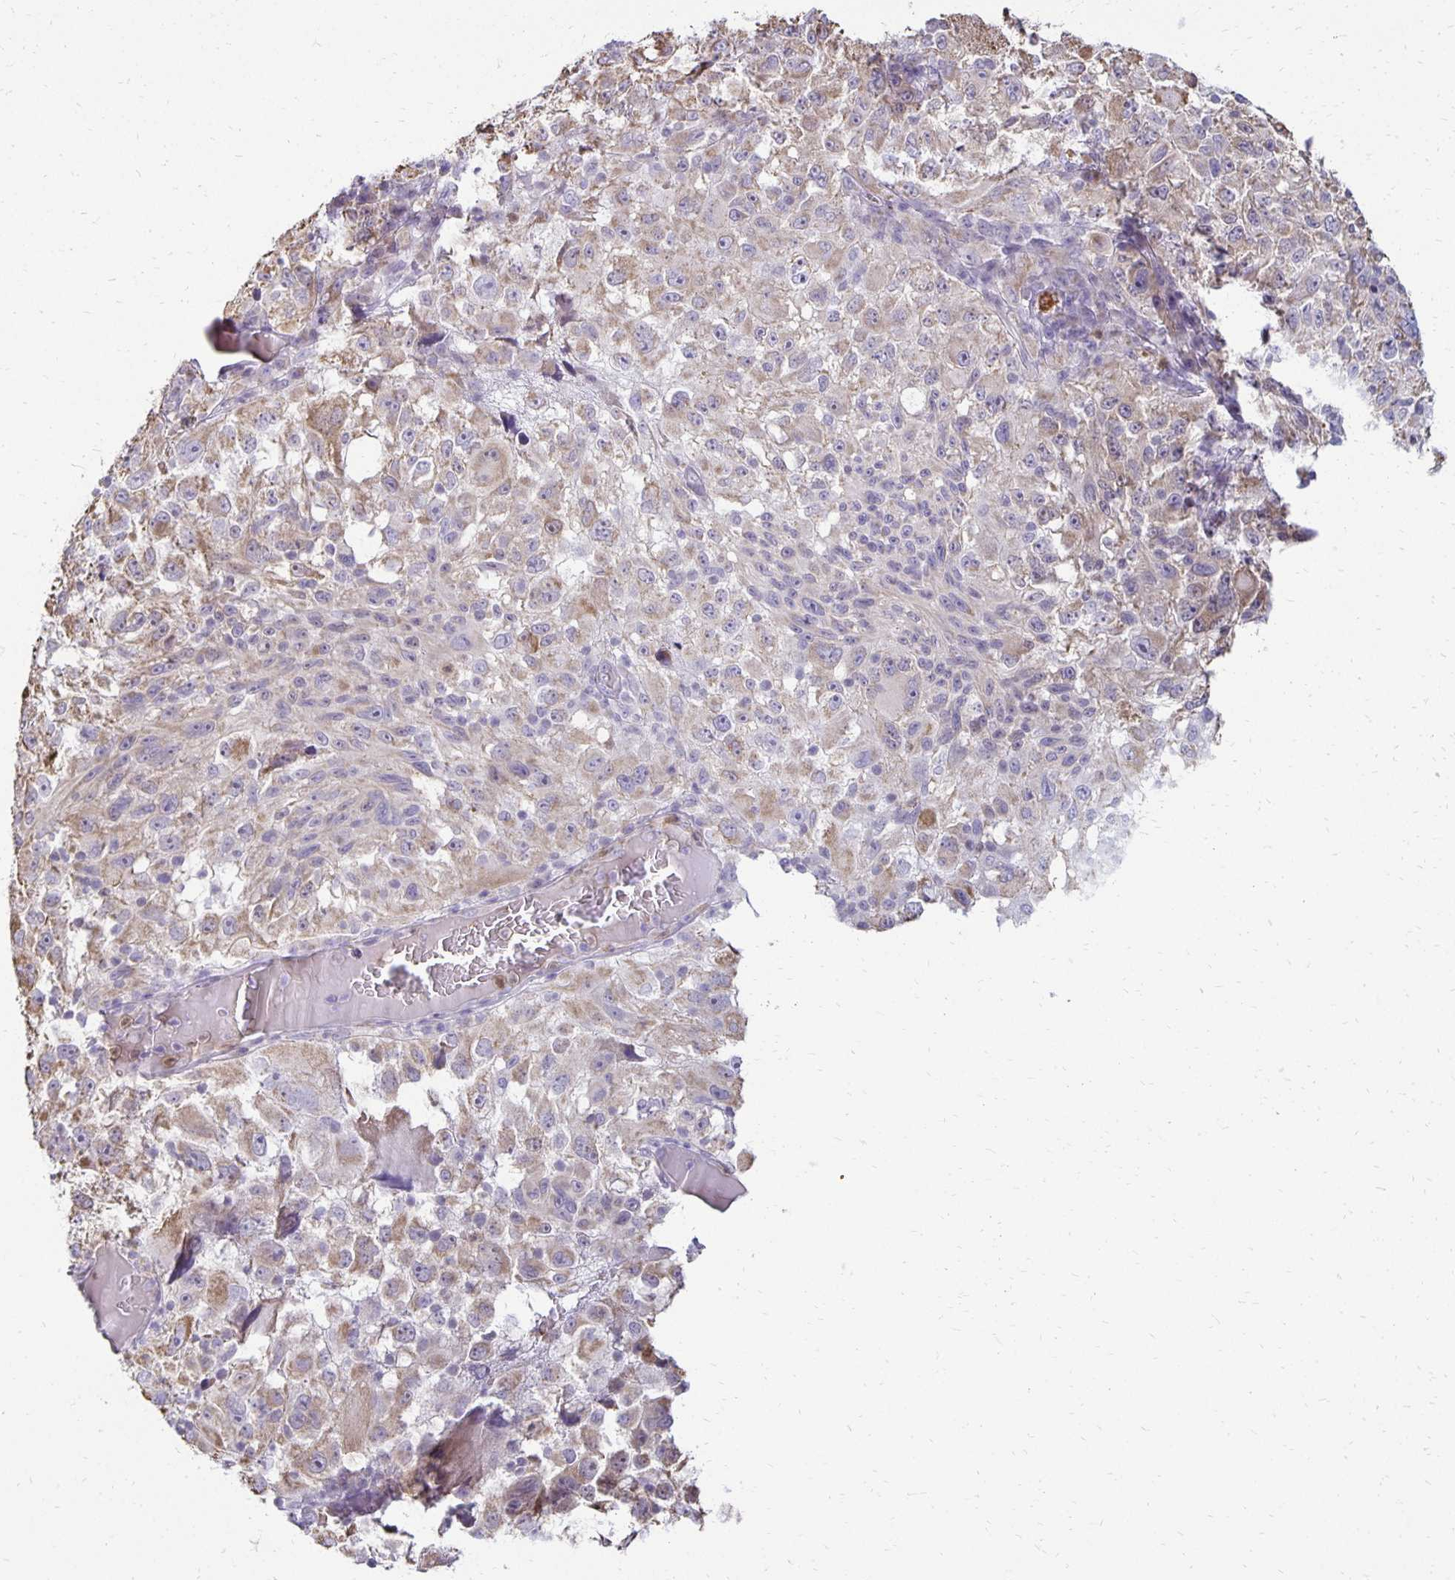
{"staining": {"intensity": "weak", "quantity": "25%-75%", "location": "cytoplasmic/membranous"}, "tissue": "melanoma", "cell_type": "Tumor cells", "image_type": "cancer", "snomed": [{"axis": "morphology", "description": "Malignant melanoma, NOS"}, {"axis": "topography", "description": "Skin"}], "caption": "Malignant melanoma stained with a brown dye shows weak cytoplasmic/membranous positive positivity in approximately 25%-75% of tumor cells.", "gene": "FN3K", "patient": {"sex": "female", "age": 71}}